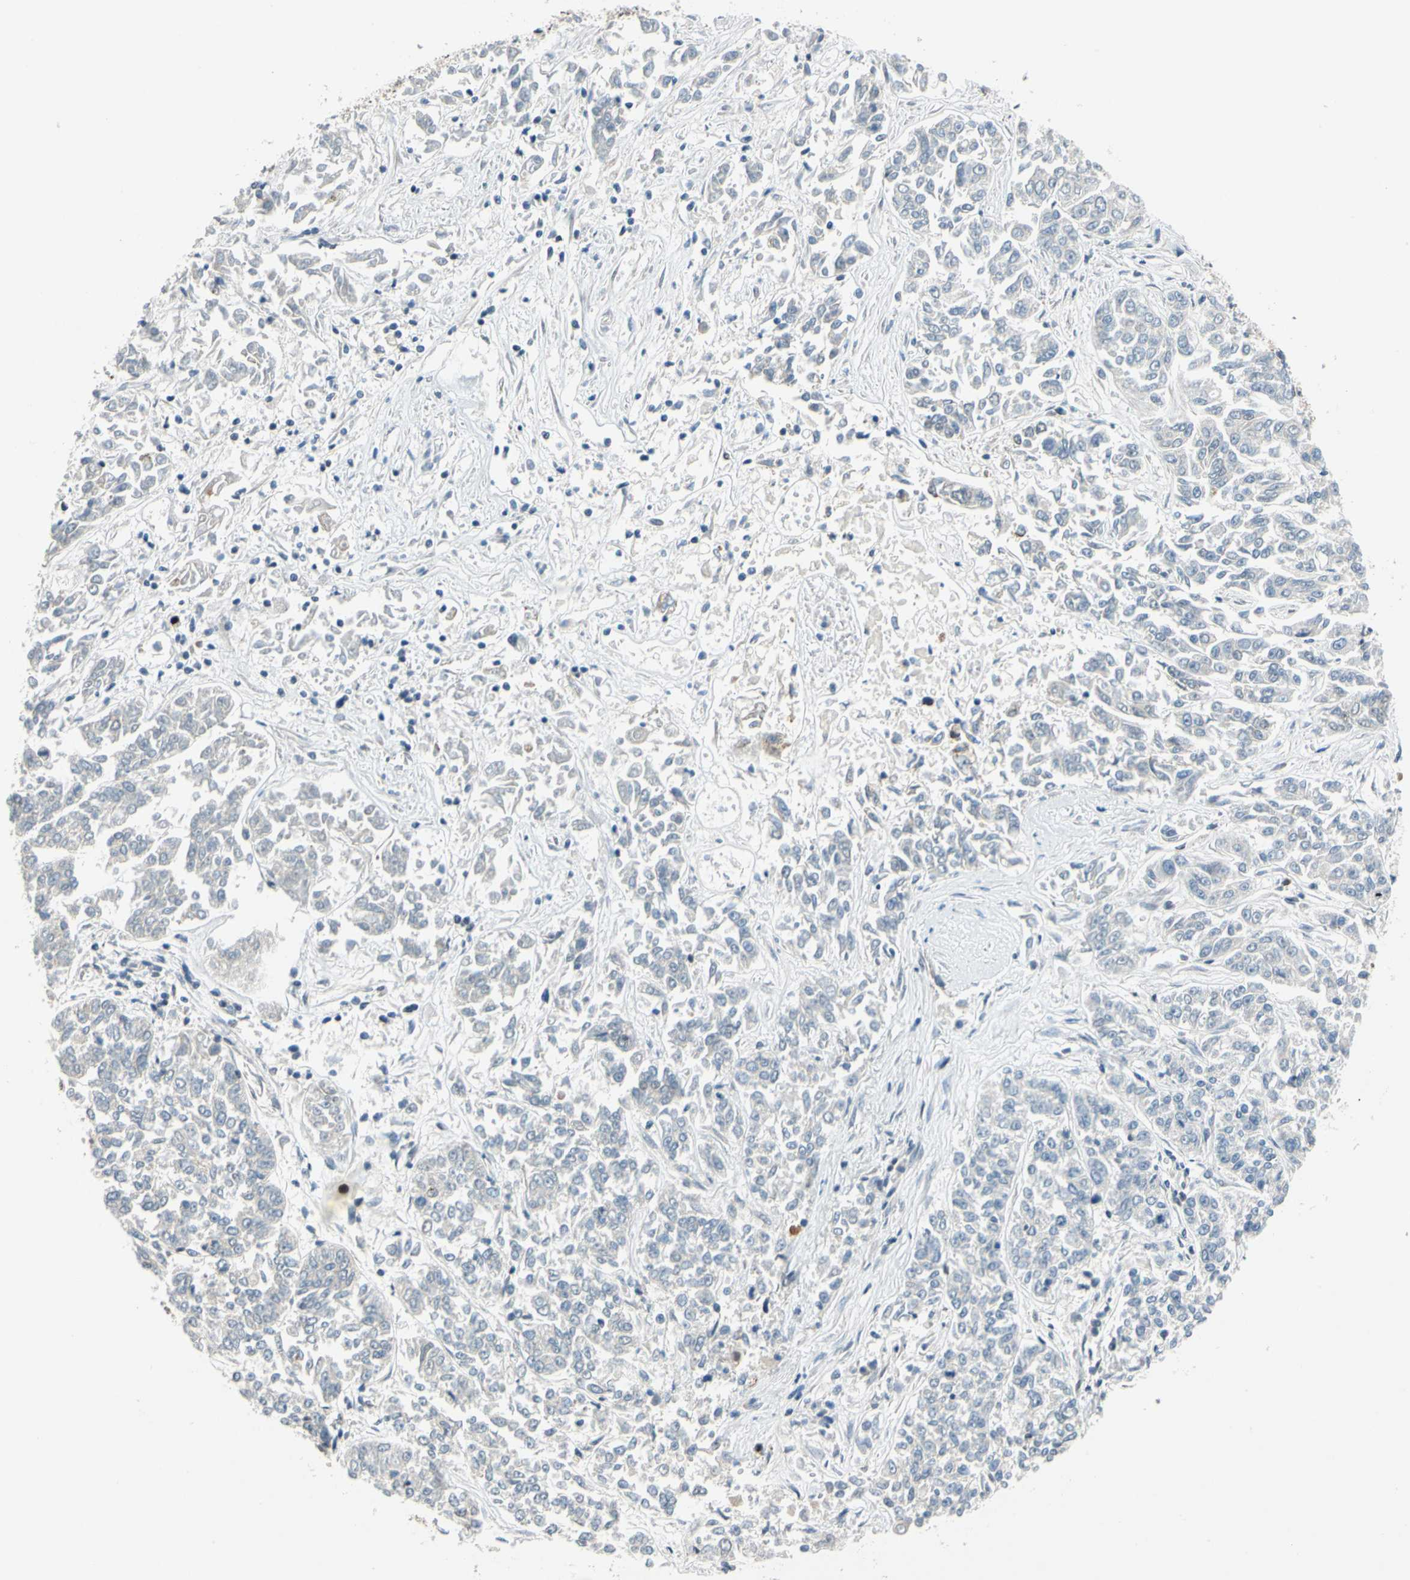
{"staining": {"intensity": "weak", "quantity": "25%-75%", "location": "cytoplasmic/membranous"}, "tissue": "lung cancer", "cell_type": "Tumor cells", "image_type": "cancer", "snomed": [{"axis": "morphology", "description": "Adenocarcinoma, NOS"}, {"axis": "topography", "description": "Lung"}], "caption": "This micrograph reveals immunohistochemistry (IHC) staining of lung cancer, with low weak cytoplasmic/membranous expression in approximately 25%-75% of tumor cells.", "gene": "POGZ", "patient": {"sex": "male", "age": 84}}